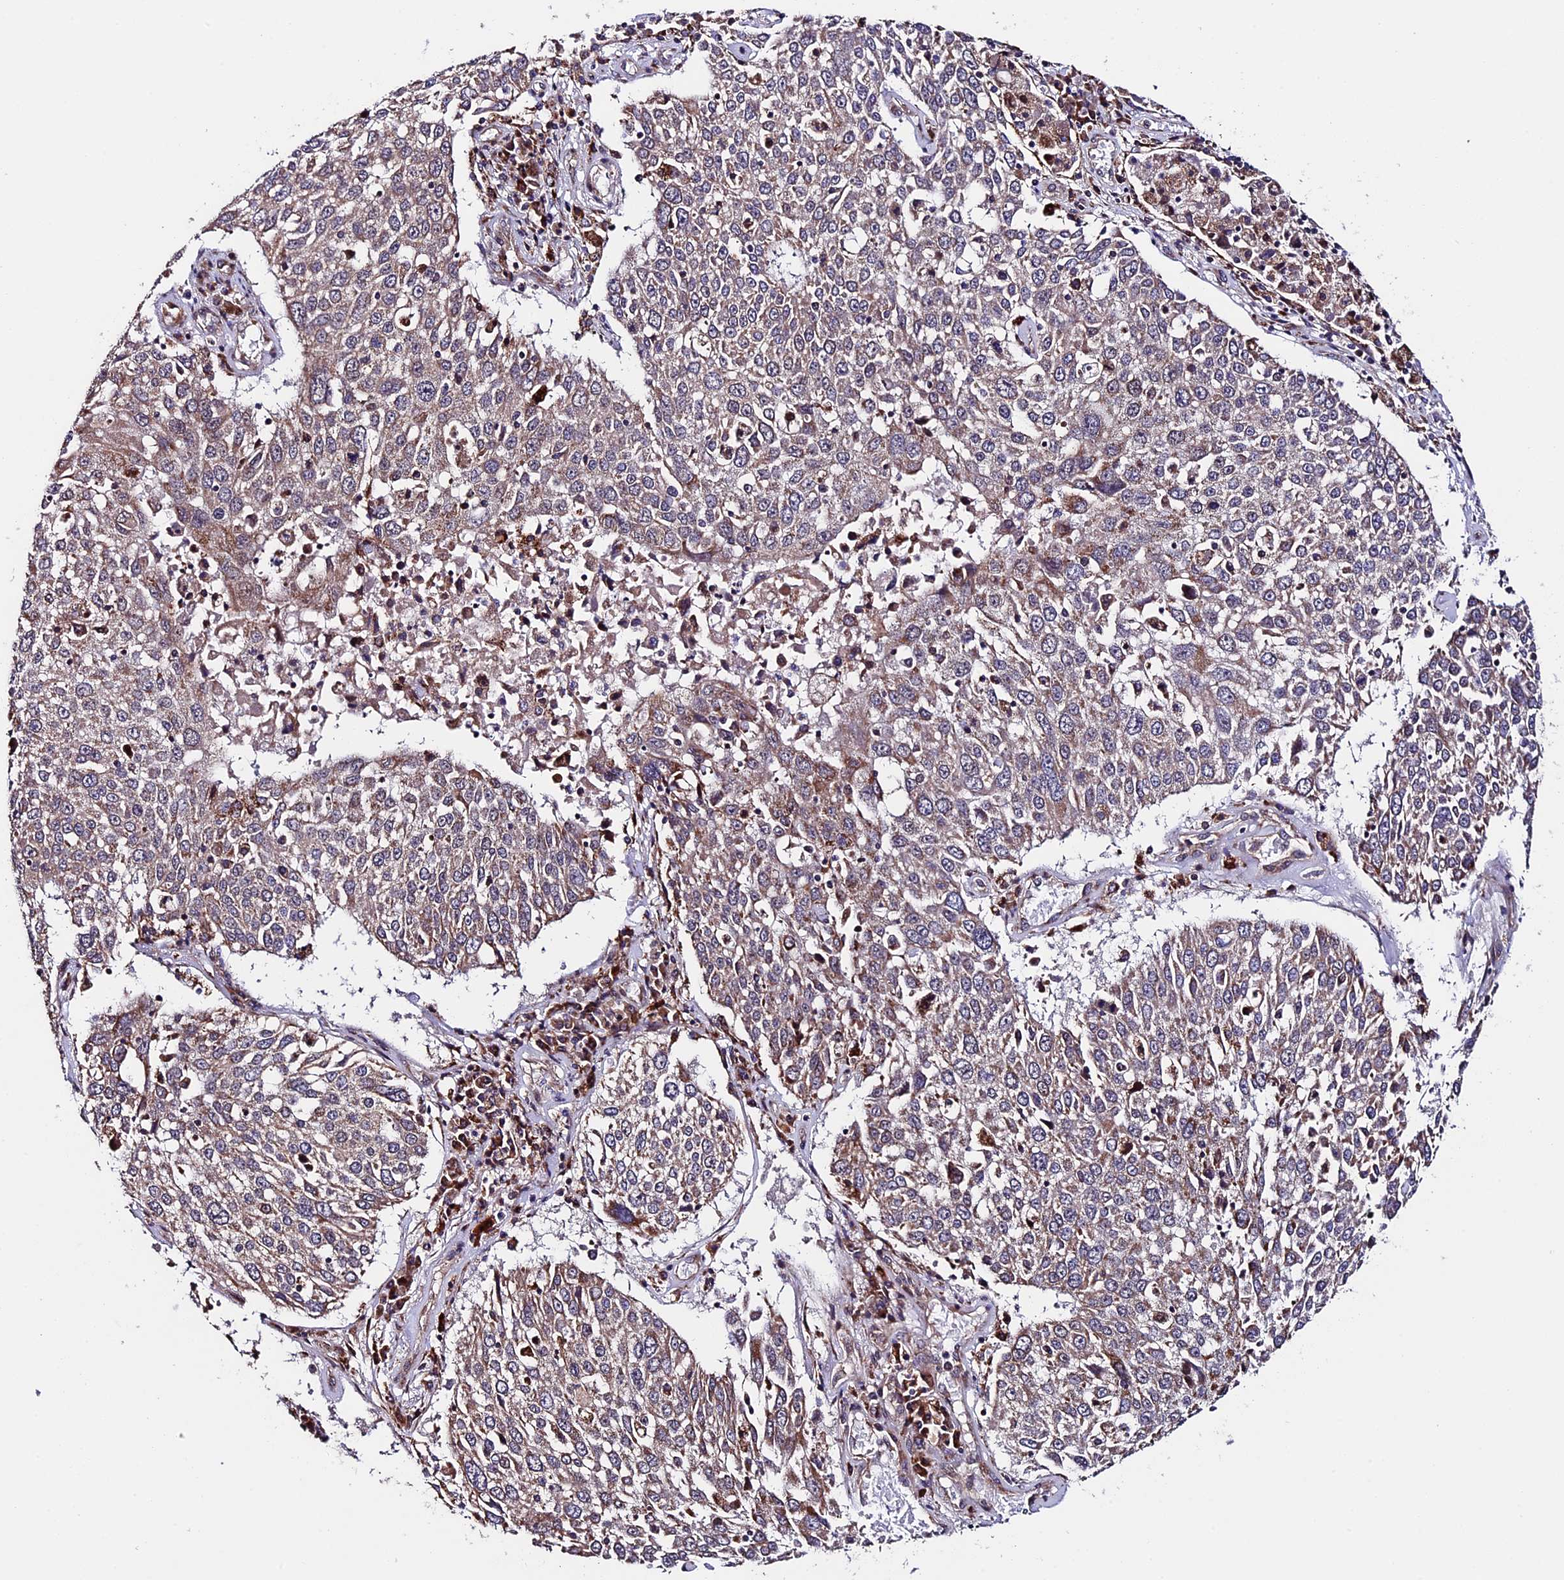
{"staining": {"intensity": "weak", "quantity": ">75%", "location": "cytoplasmic/membranous"}, "tissue": "lung cancer", "cell_type": "Tumor cells", "image_type": "cancer", "snomed": [{"axis": "morphology", "description": "Squamous cell carcinoma, NOS"}, {"axis": "topography", "description": "Lung"}], "caption": "IHC (DAB (3,3'-diaminobenzidine)) staining of human lung cancer demonstrates weak cytoplasmic/membranous protein staining in about >75% of tumor cells. Using DAB (brown) and hematoxylin (blue) stains, captured at high magnification using brightfield microscopy.", "gene": "RNF17", "patient": {"sex": "male", "age": 65}}